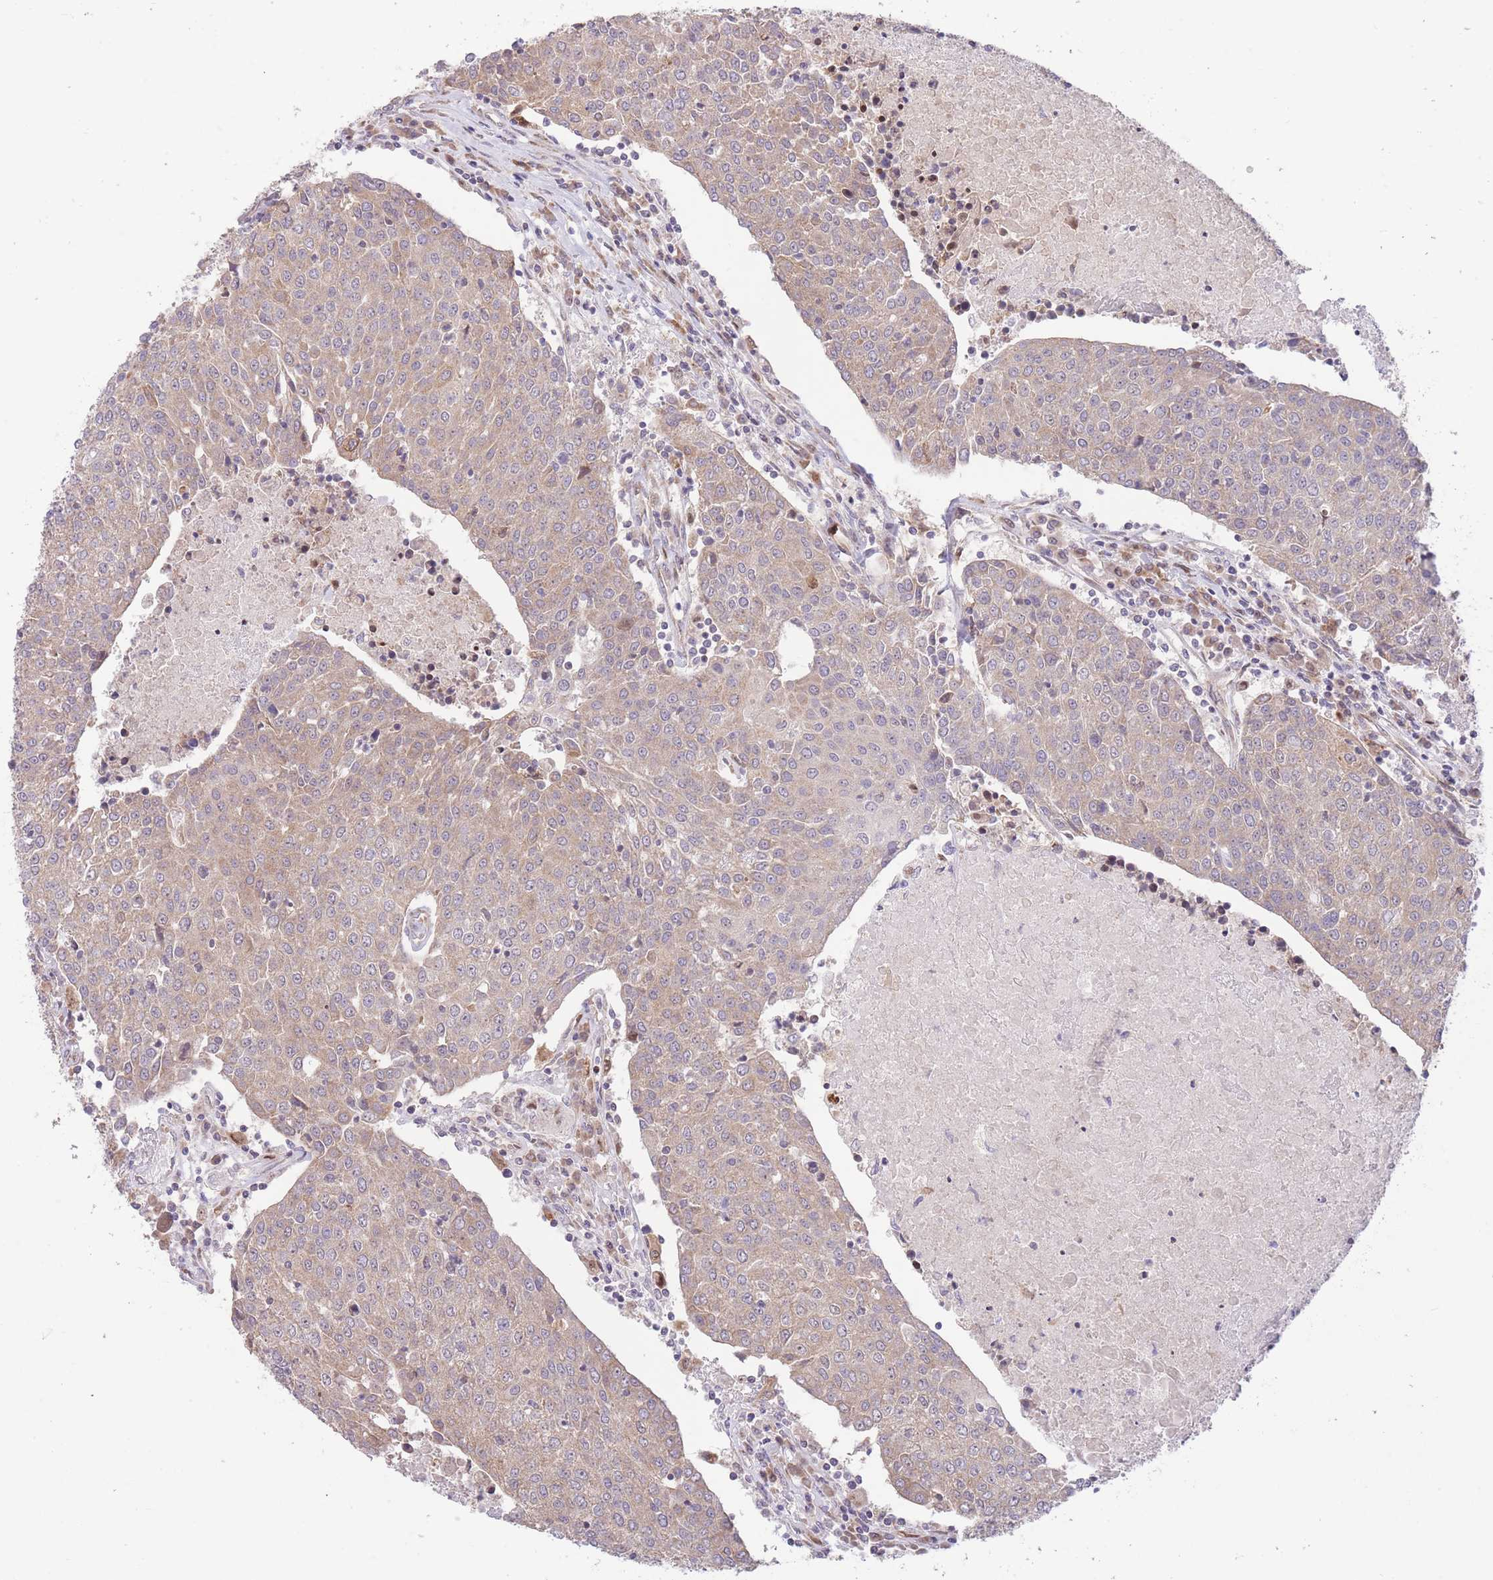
{"staining": {"intensity": "weak", "quantity": ">75%", "location": "cytoplasmic/membranous"}, "tissue": "urothelial cancer", "cell_type": "Tumor cells", "image_type": "cancer", "snomed": [{"axis": "morphology", "description": "Urothelial carcinoma, High grade"}, {"axis": "topography", "description": "Urinary bladder"}], "caption": "Weak cytoplasmic/membranous staining is seen in approximately >75% of tumor cells in urothelial carcinoma (high-grade).", "gene": "BOLA2B", "patient": {"sex": "female", "age": 85}}